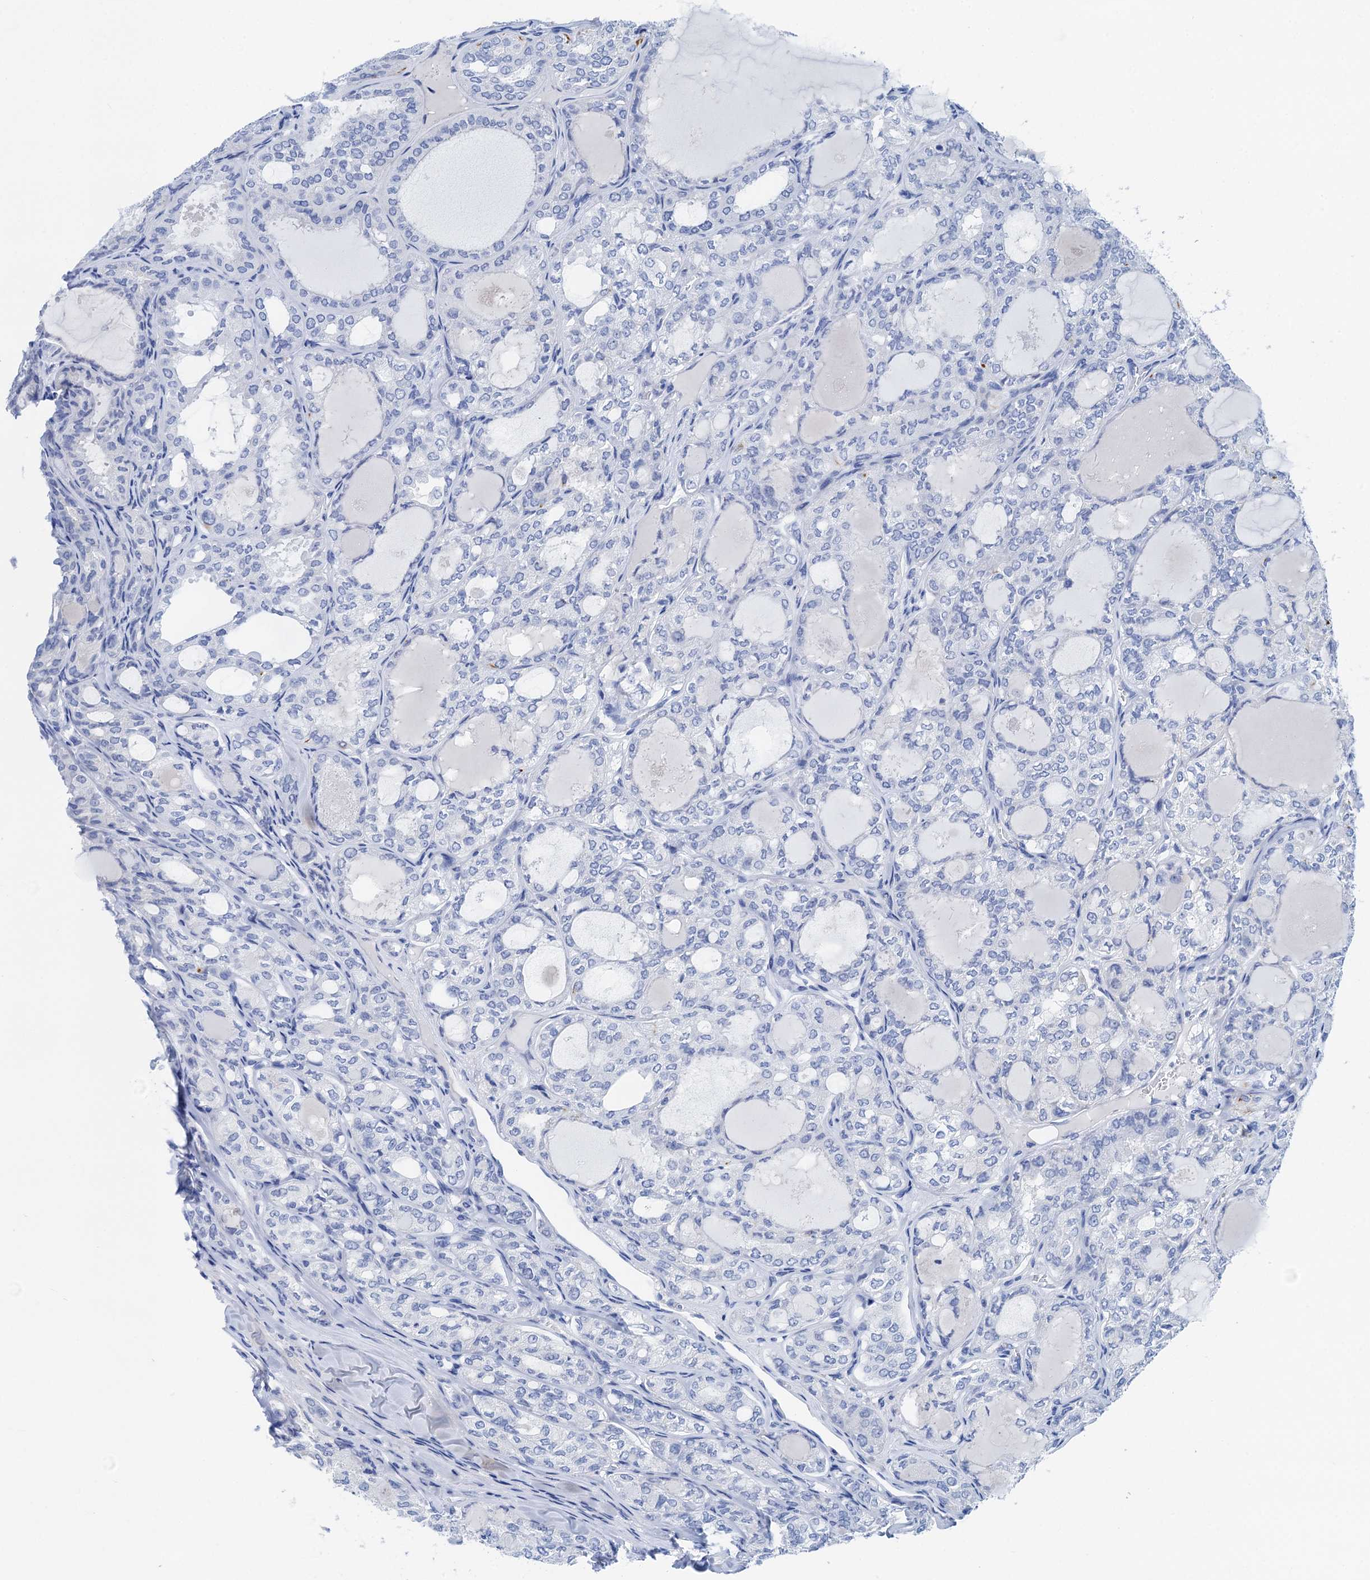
{"staining": {"intensity": "negative", "quantity": "none", "location": "none"}, "tissue": "thyroid cancer", "cell_type": "Tumor cells", "image_type": "cancer", "snomed": [{"axis": "morphology", "description": "Follicular adenoma carcinoma, NOS"}, {"axis": "topography", "description": "Thyroid gland"}], "caption": "This is an IHC histopathology image of human thyroid follicular adenoma carcinoma. There is no staining in tumor cells.", "gene": "NLRP10", "patient": {"sex": "male", "age": 75}}